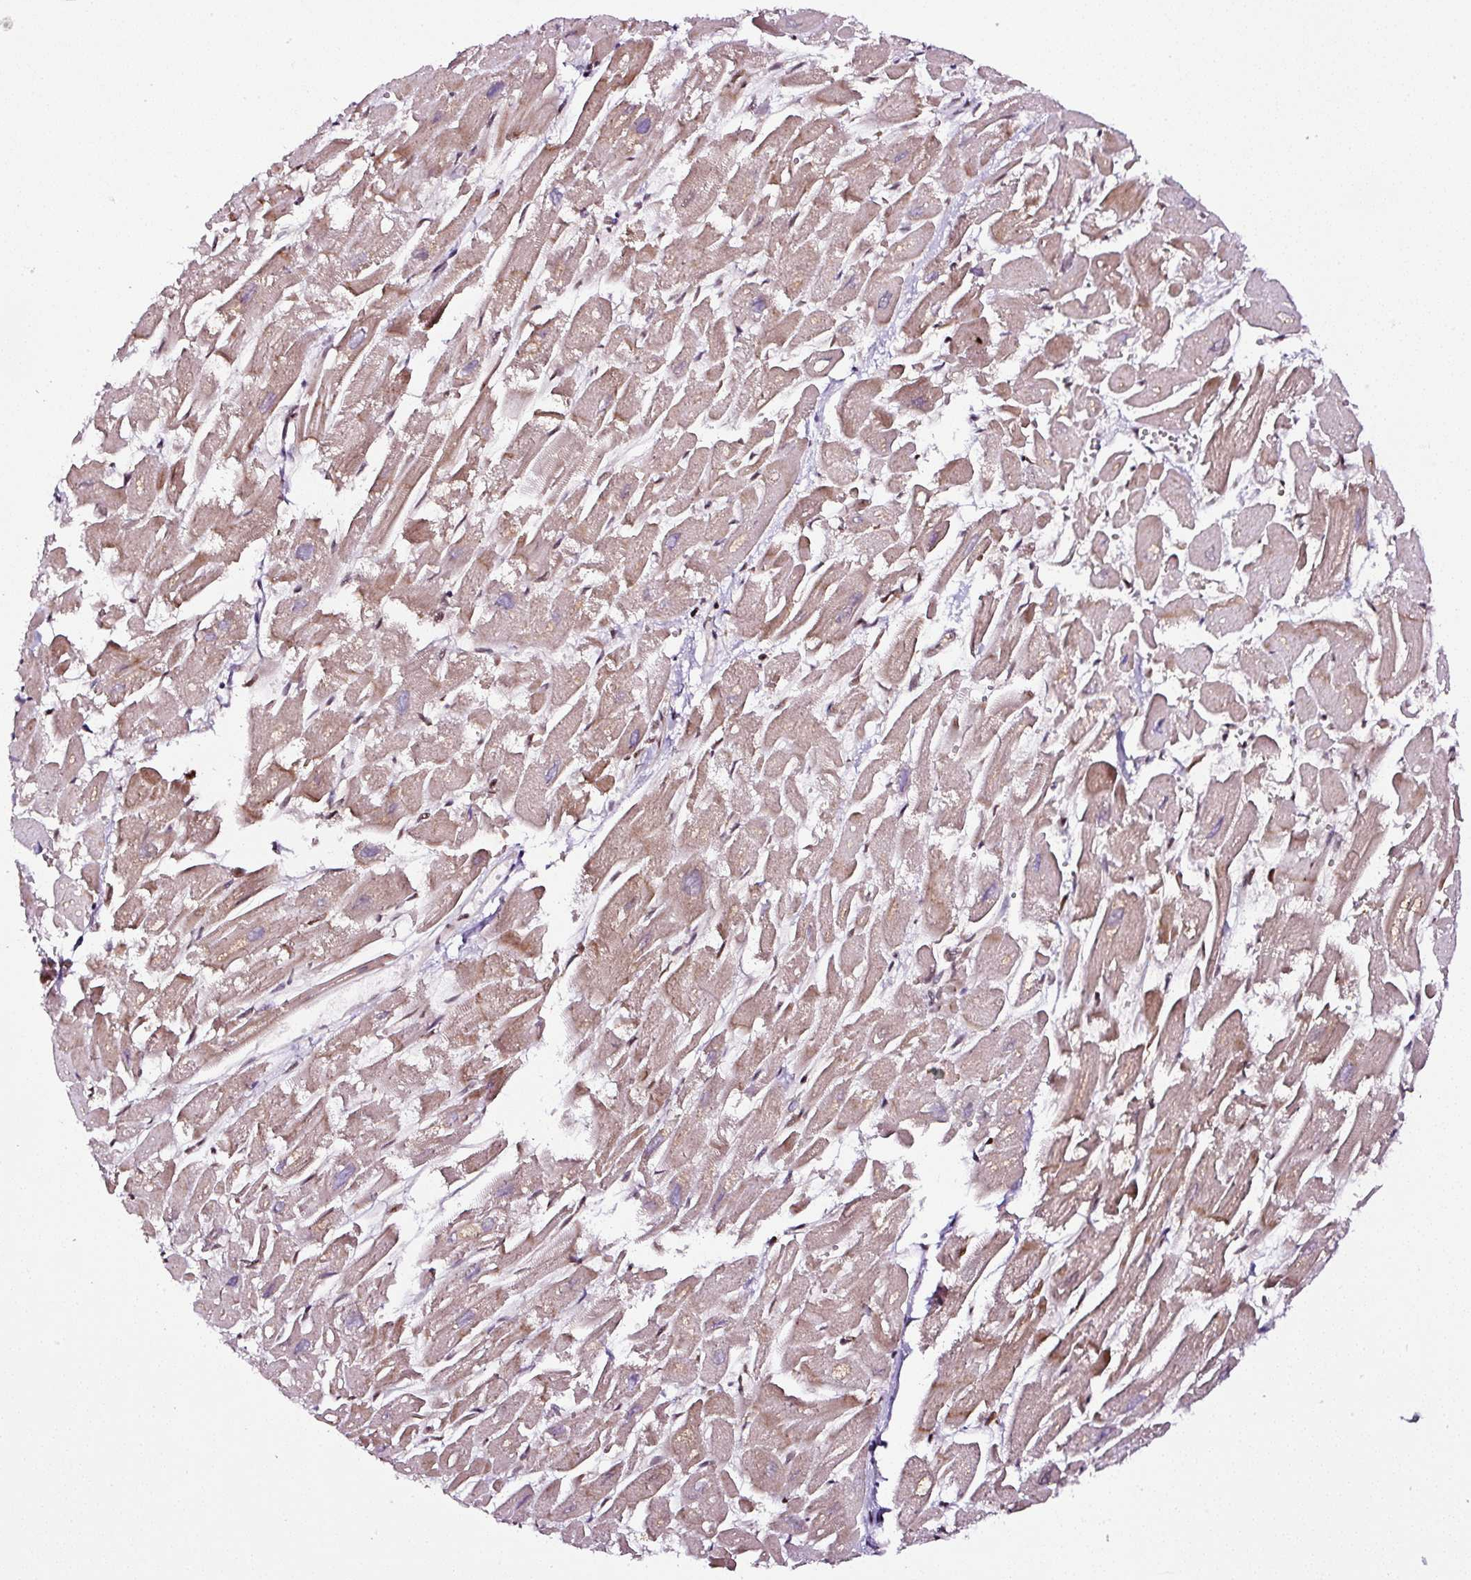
{"staining": {"intensity": "moderate", "quantity": ">75%", "location": "cytoplasmic/membranous"}, "tissue": "heart muscle", "cell_type": "Cardiomyocytes", "image_type": "normal", "snomed": [{"axis": "morphology", "description": "Normal tissue, NOS"}, {"axis": "topography", "description": "Heart"}], "caption": "Cardiomyocytes demonstrate moderate cytoplasmic/membranous expression in about >75% of cells in benign heart muscle. The protein is shown in brown color, while the nuclei are stained blue.", "gene": "KDM4E", "patient": {"sex": "male", "age": 54}}